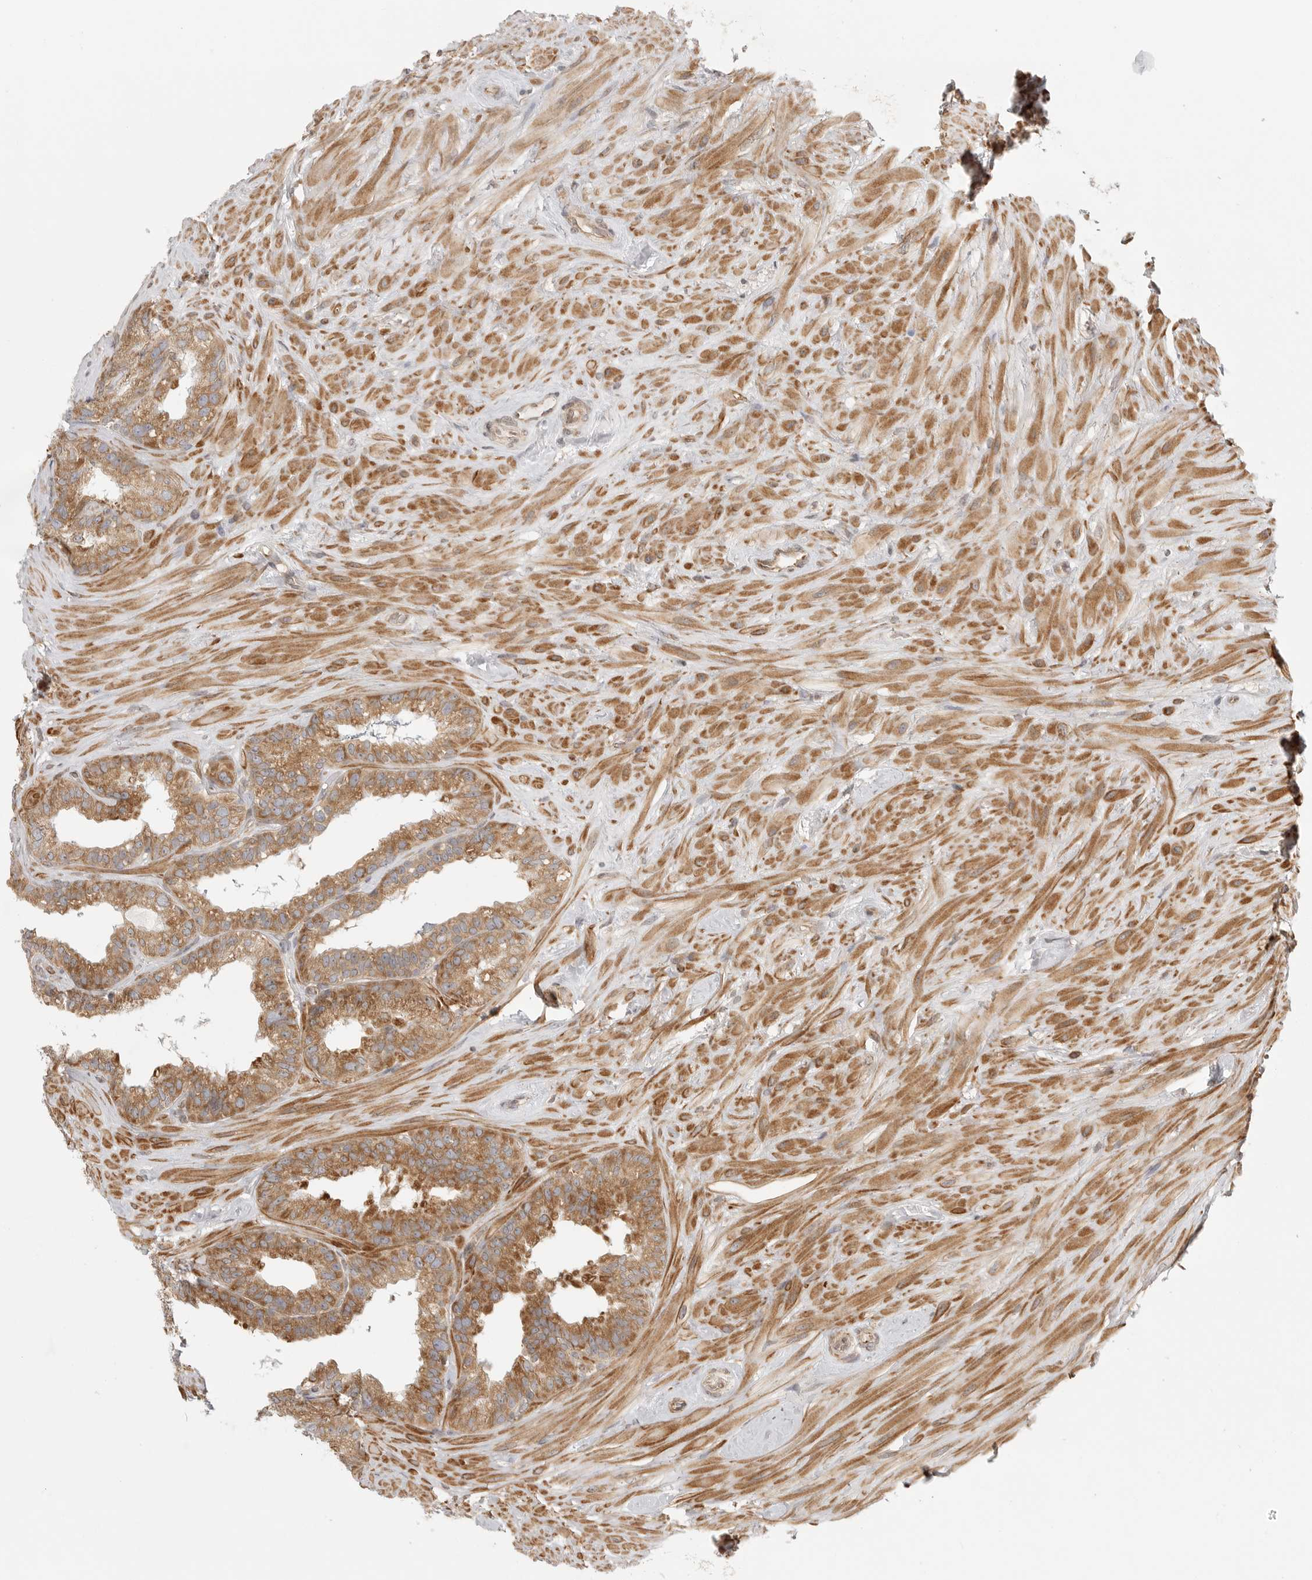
{"staining": {"intensity": "moderate", "quantity": ">75%", "location": "cytoplasmic/membranous"}, "tissue": "seminal vesicle", "cell_type": "Glandular cells", "image_type": "normal", "snomed": [{"axis": "morphology", "description": "Normal tissue, NOS"}, {"axis": "topography", "description": "Seminal veicle"}], "caption": "This histopathology image shows unremarkable seminal vesicle stained with immunohistochemistry to label a protein in brown. The cytoplasmic/membranous of glandular cells show moderate positivity for the protein. Nuclei are counter-stained blue.", "gene": "CERS2", "patient": {"sex": "male", "age": 80}}